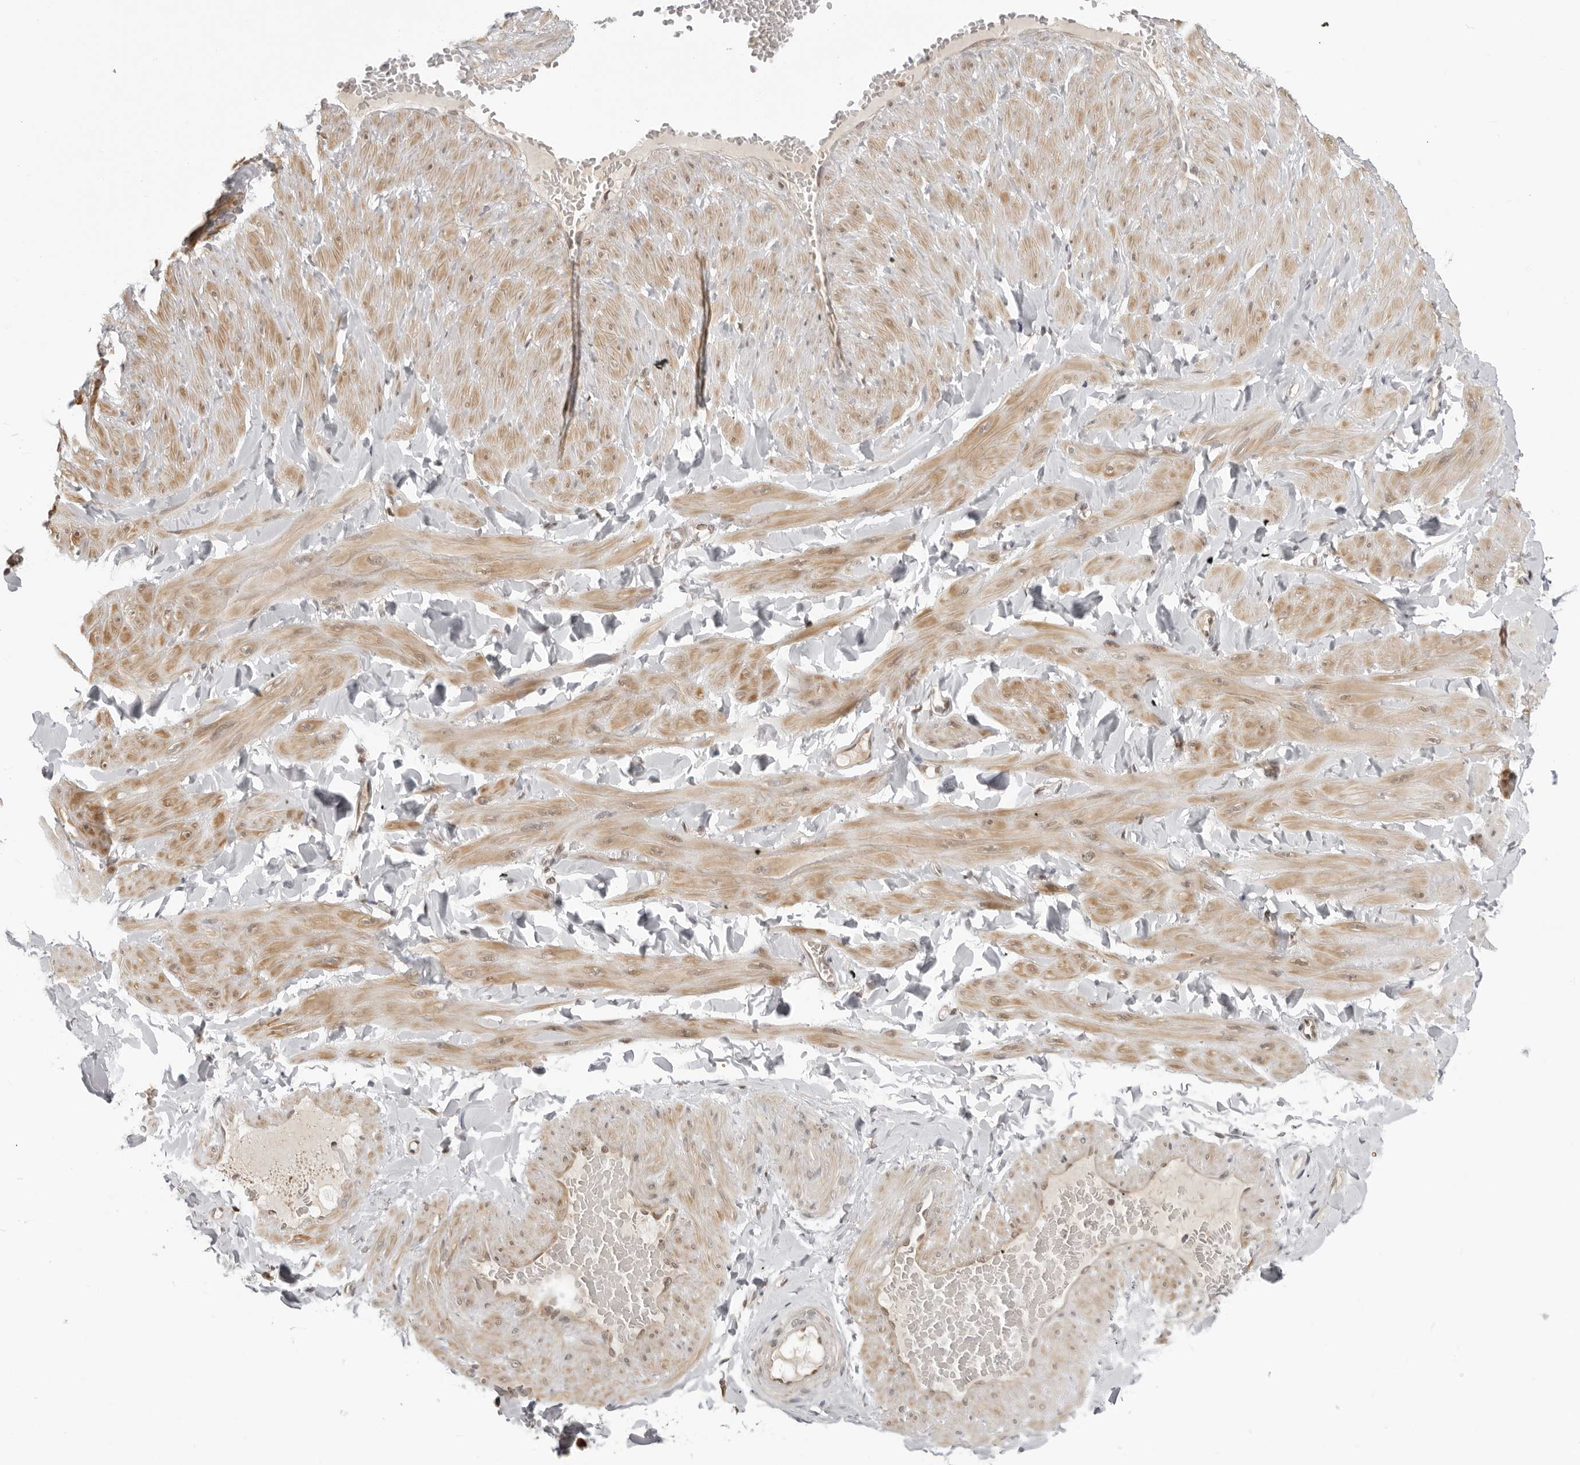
{"staining": {"intensity": "moderate", "quantity": "25%-75%", "location": "cytoplasmic/membranous,nuclear"}, "tissue": "adipose tissue", "cell_type": "Adipocytes", "image_type": "normal", "snomed": [{"axis": "morphology", "description": "Normal tissue, NOS"}, {"axis": "topography", "description": "Adipose tissue"}, {"axis": "topography", "description": "Vascular tissue"}, {"axis": "topography", "description": "Peripheral nerve tissue"}], "caption": "Protein positivity by immunohistochemistry (IHC) shows moderate cytoplasmic/membranous,nuclear positivity in approximately 25%-75% of adipocytes in normal adipose tissue.", "gene": "SRGAP2", "patient": {"sex": "male", "age": 25}}